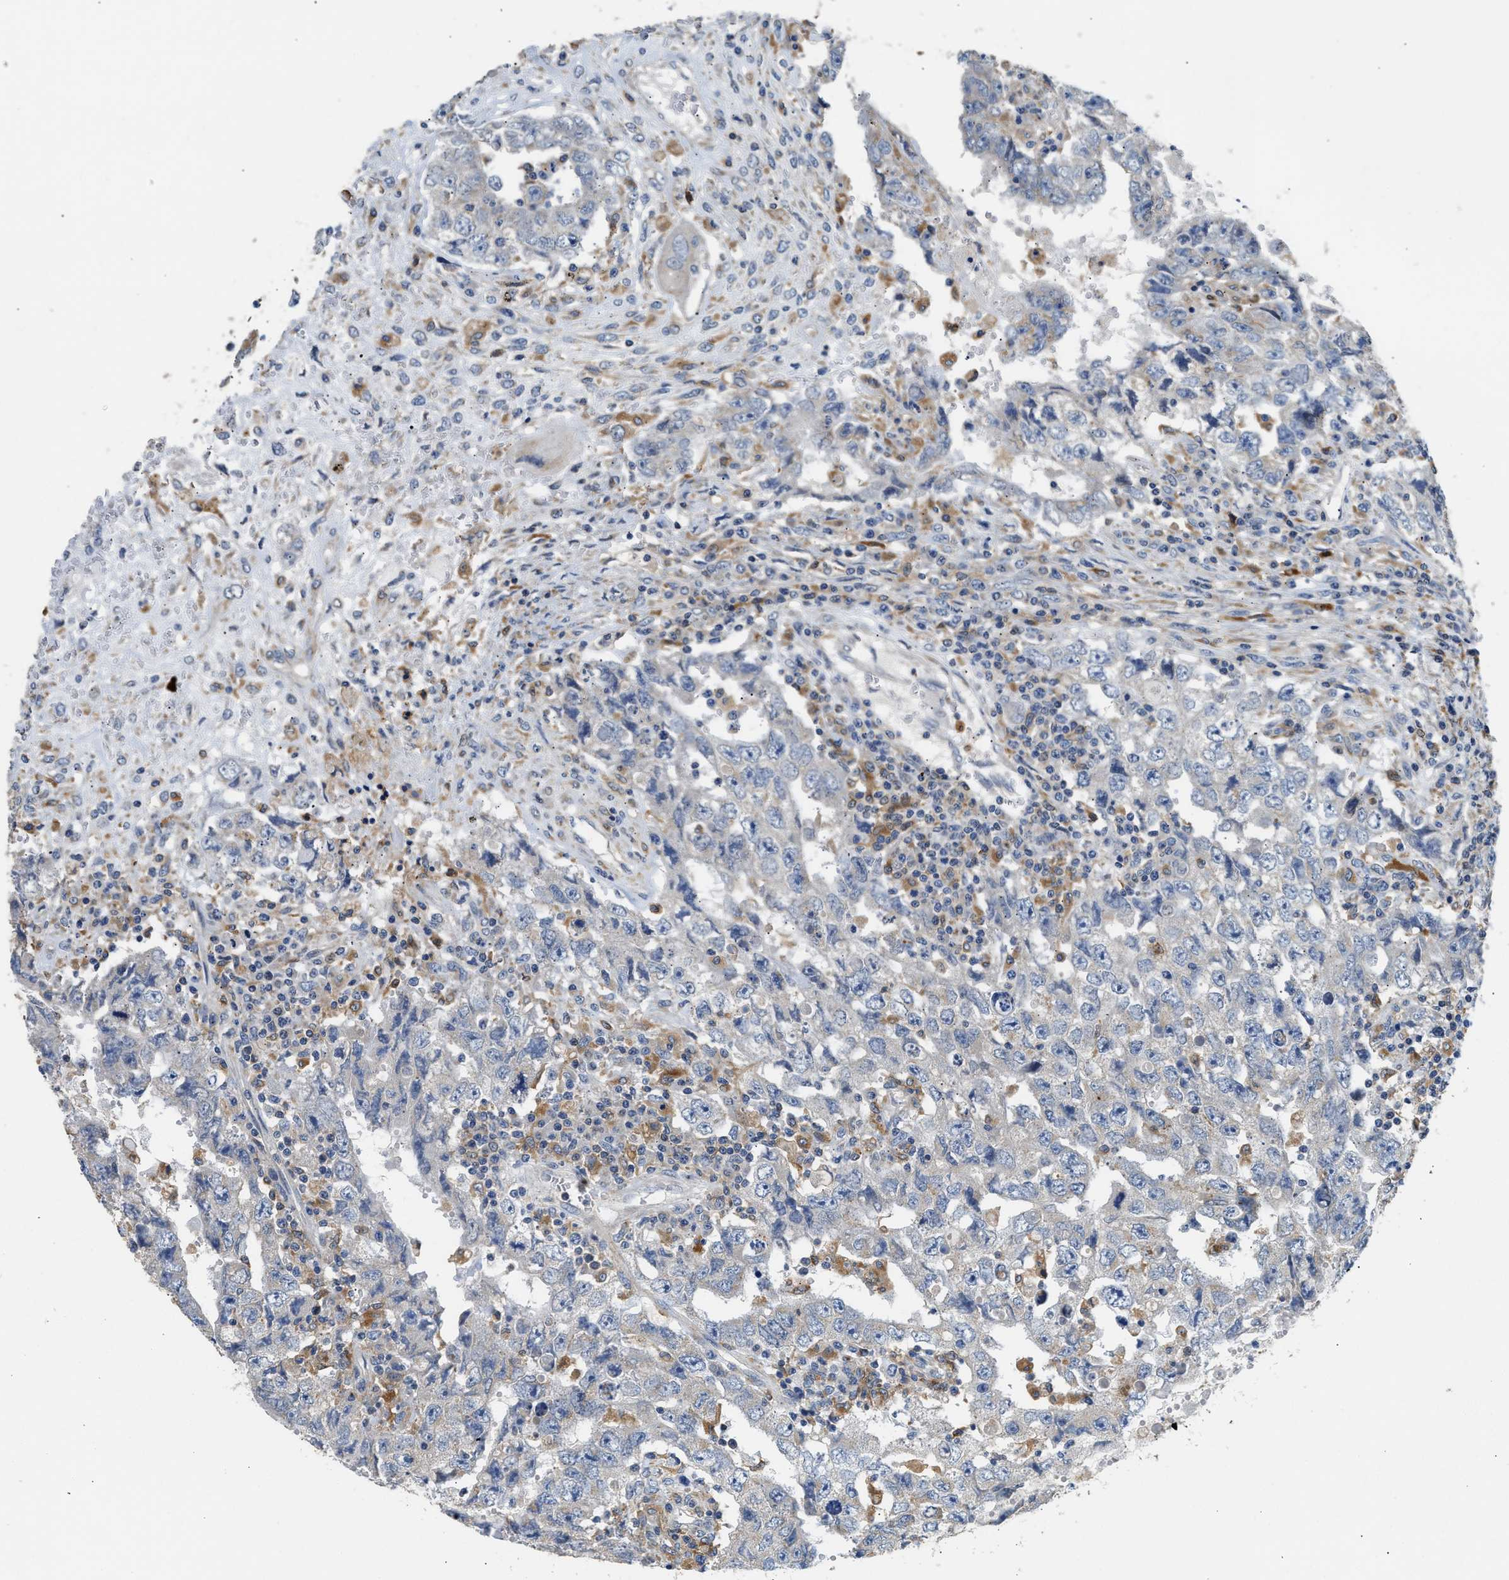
{"staining": {"intensity": "negative", "quantity": "none", "location": "none"}, "tissue": "testis cancer", "cell_type": "Tumor cells", "image_type": "cancer", "snomed": [{"axis": "morphology", "description": "Carcinoma, Embryonal, NOS"}, {"axis": "topography", "description": "Testis"}], "caption": "Testis cancer was stained to show a protein in brown. There is no significant staining in tumor cells.", "gene": "RAB31", "patient": {"sex": "male", "age": 26}}